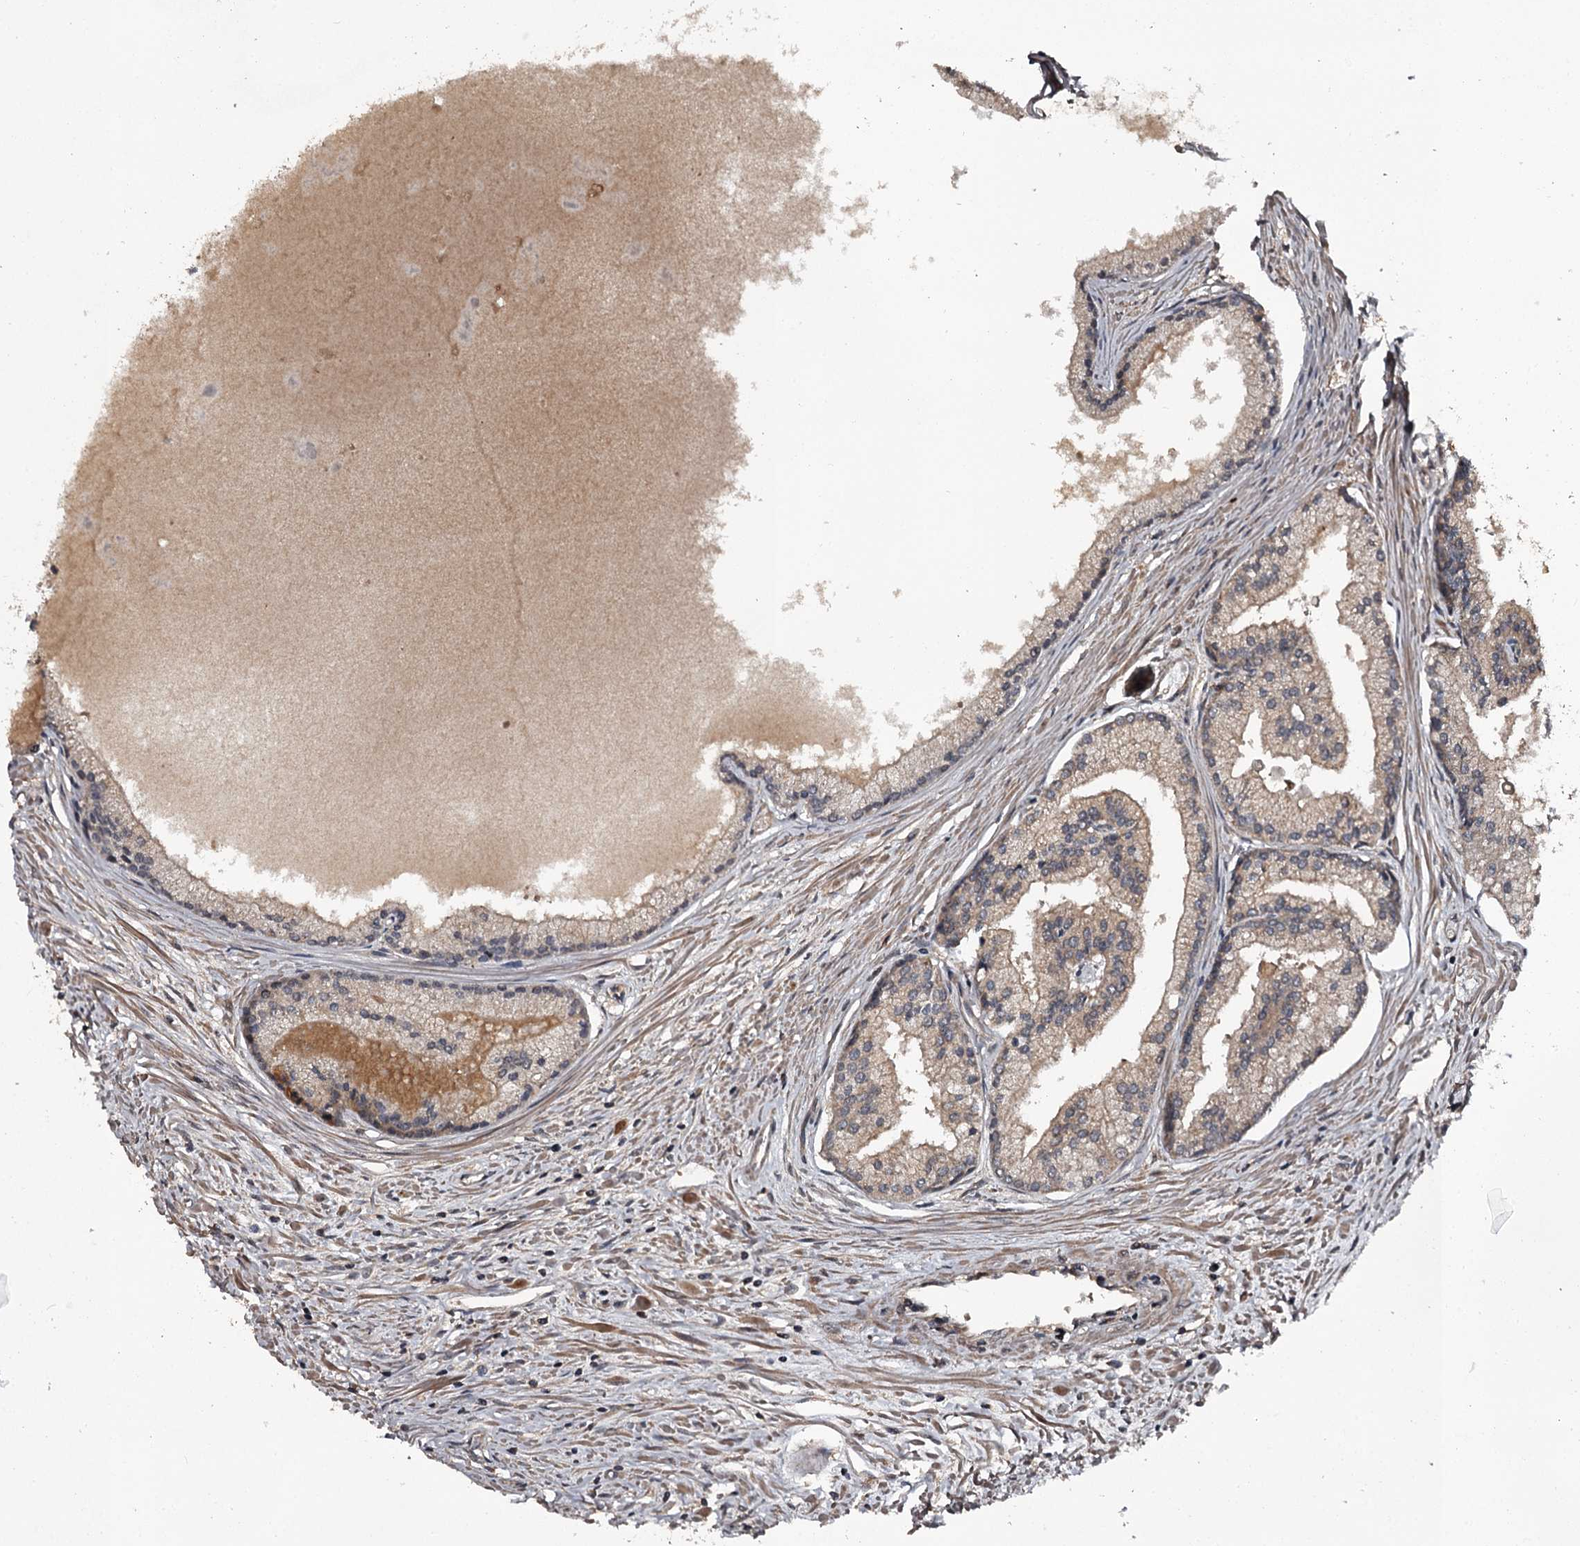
{"staining": {"intensity": "moderate", "quantity": "25%-75%", "location": "cytoplasmic/membranous"}, "tissue": "prostate cancer", "cell_type": "Tumor cells", "image_type": "cancer", "snomed": [{"axis": "morphology", "description": "Adenocarcinoma, High grade"}, {"axis": "topography", "description": "Prostate"}], "caption": "Immunohistochemical staining of prostate cancer demonstrates medium levels of moderate cytoplasmic/membranous protein expression in approximately 25%-75% of tumor cells.", "gene": "RAB21", "patient": {"sex": "male", "age": 68}}